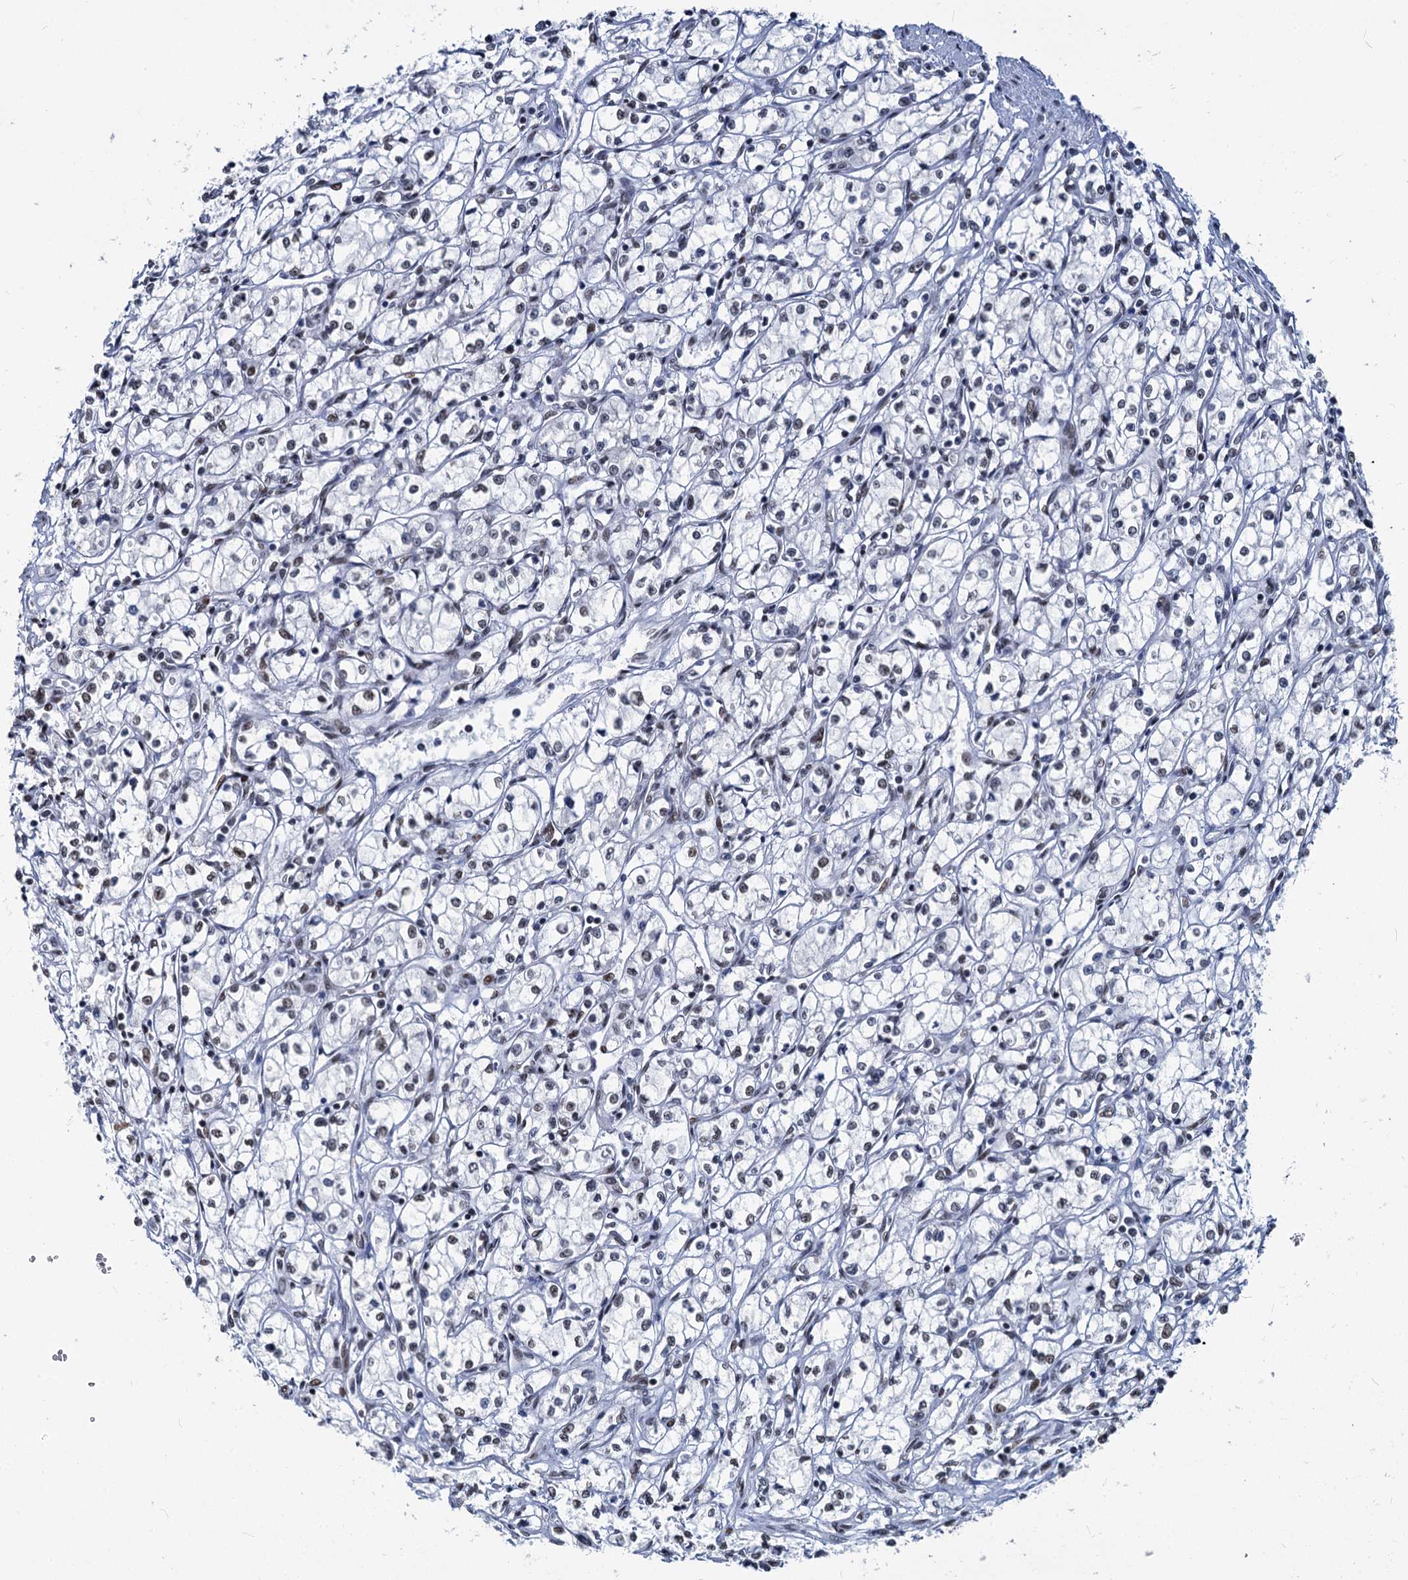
{"staining": {"intensity": "negative", "quantity": "none", "location": "none"}, "tissue": "renal cancer", "cell_type": "Tumor cells", "image_type": "cancer", "snomed": [{"axis": "morphology", "description": "Adenocarcinoma, NOS"}, {"axis": "topography", "description": "Kidney"}], "caption": "High magnification brightfield microscopy of adenocarcinoma (renal) stained with DAB (brown) and counterstained with hematoxylin (blue): tumor cells show no significant staining.", "gene": "PARPBP", "patient": {"sex": "male", "age": 59}}